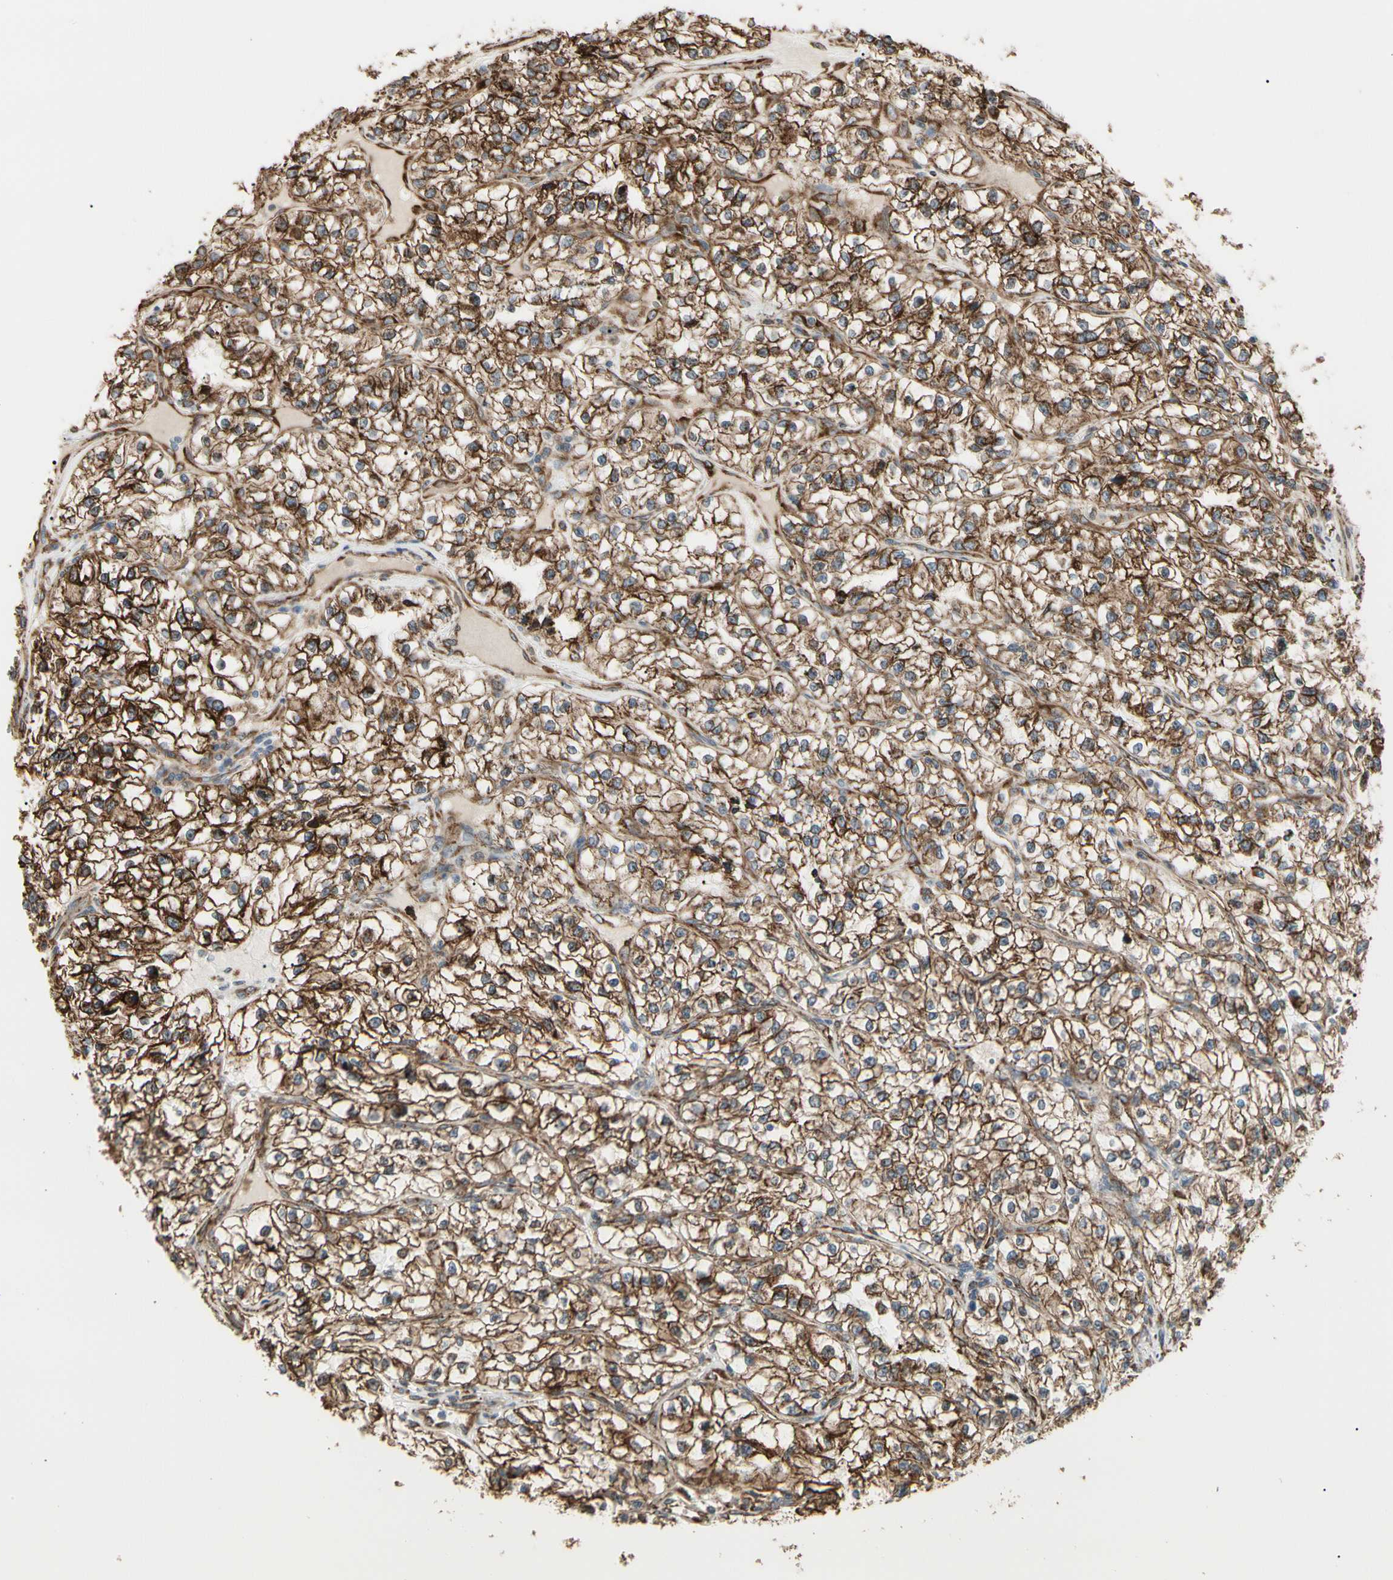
{"staining": {"intensity": "strong", "quantity": ">75%", "location": "cytoplasmic/membranous"}, "tissue": "renal cancer", "cell_type": "Tumor cells", "image_type": "cancer", "snomed": [{"axis": "morphology", "description": "Adenocarcinoma, NOS"}, {"axis": "topography", "description": "Kidney"}], "caption": "Renal cancer (adenocarcinoma) stained for a protein exhibits strong cytoplasmic/membranous positivity in tumor cells.", "gene": "HSP90B1", "patient": {"sex": "female", "age": 57}}